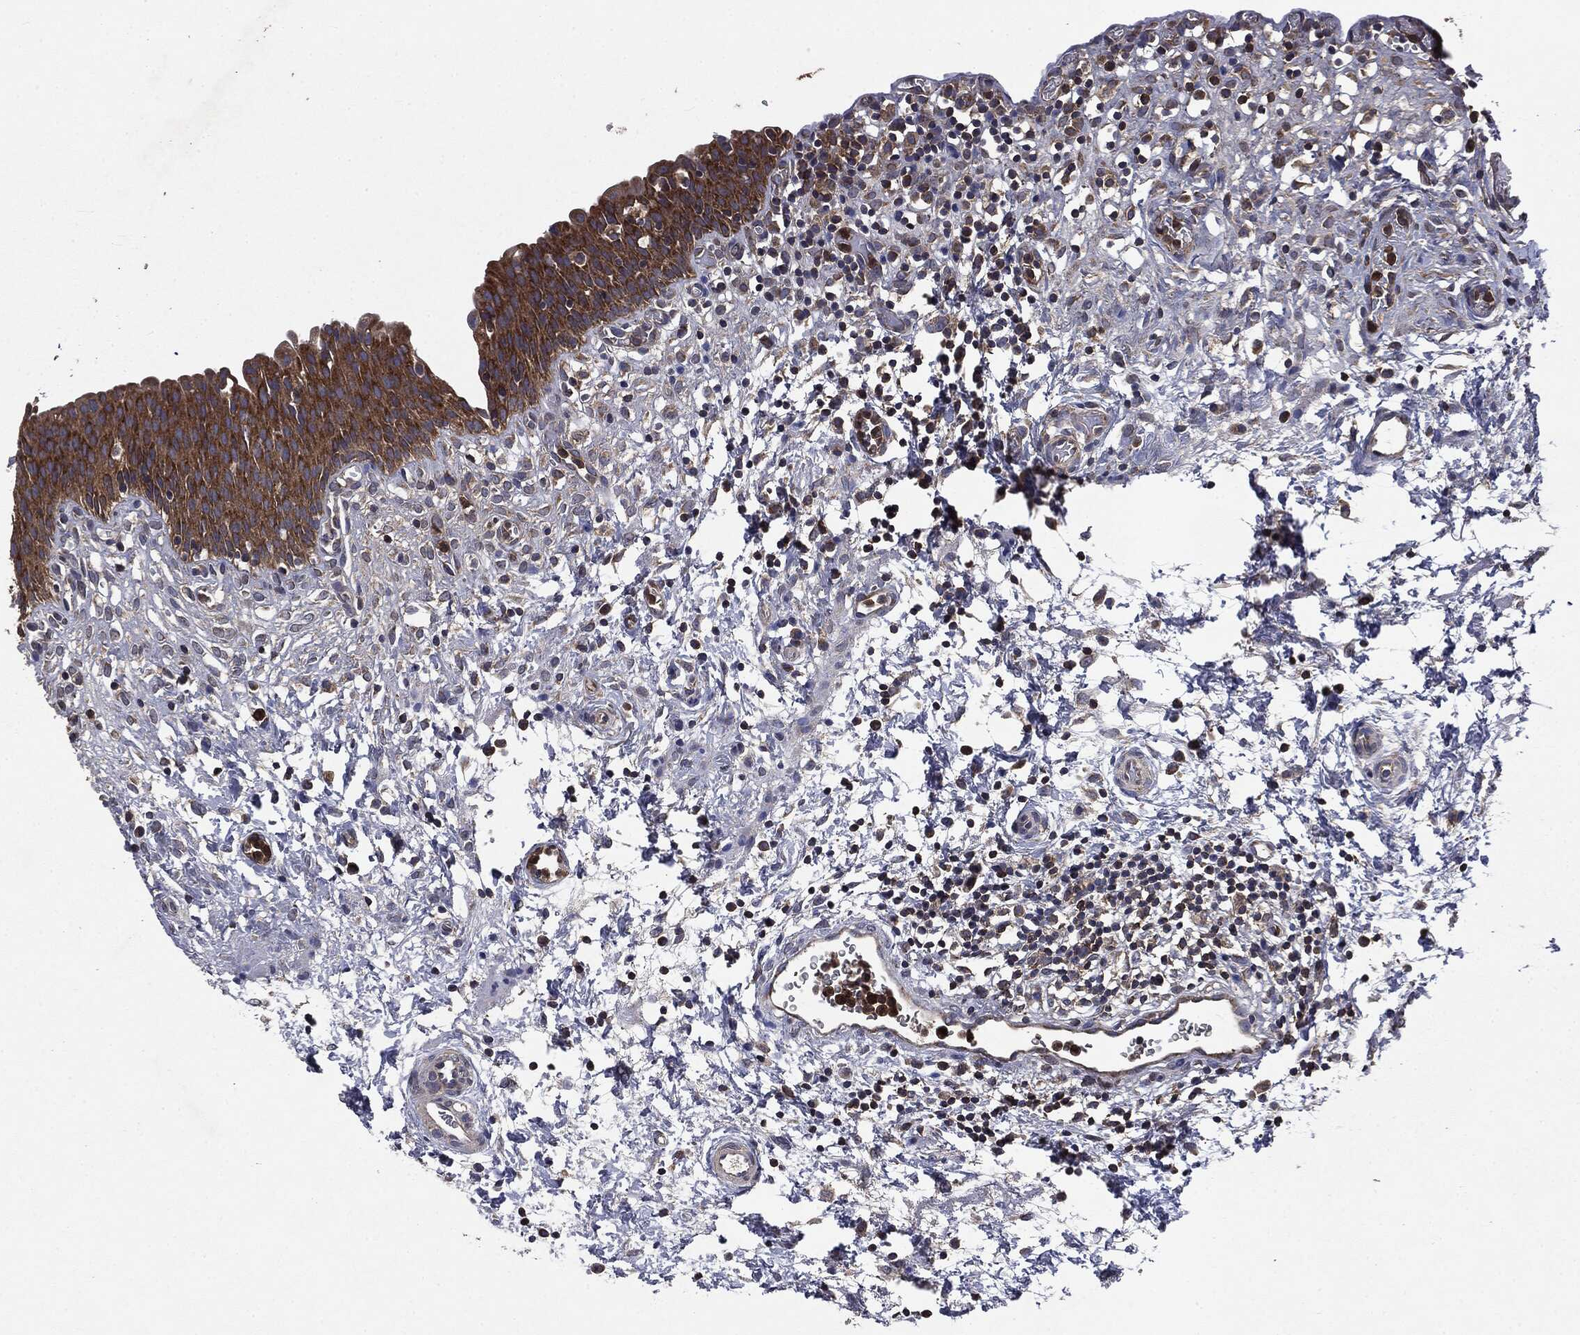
{"staining": {"intensity": "strong", "quantity": ">75%", "location": "cytoplasmic/membranous"}, "tissue": "urinary bladder", "cell_type": "Urothelial cells", "image_type": "normal", "snomed": [{"axis": "morphology", "description": "Normal tissue, NOS"}, {"axis": "topography", "description": "Urinary bladder"}], "caption": "About >75% of urothelial cells in unremarkable human urinary bladder demonstrate strong cytoplasmic/membranous protein expression as visualized by brown immunohistochemical staining.", "gene": "MAPK6", "patient": {"sex": "male", "age": 37}}